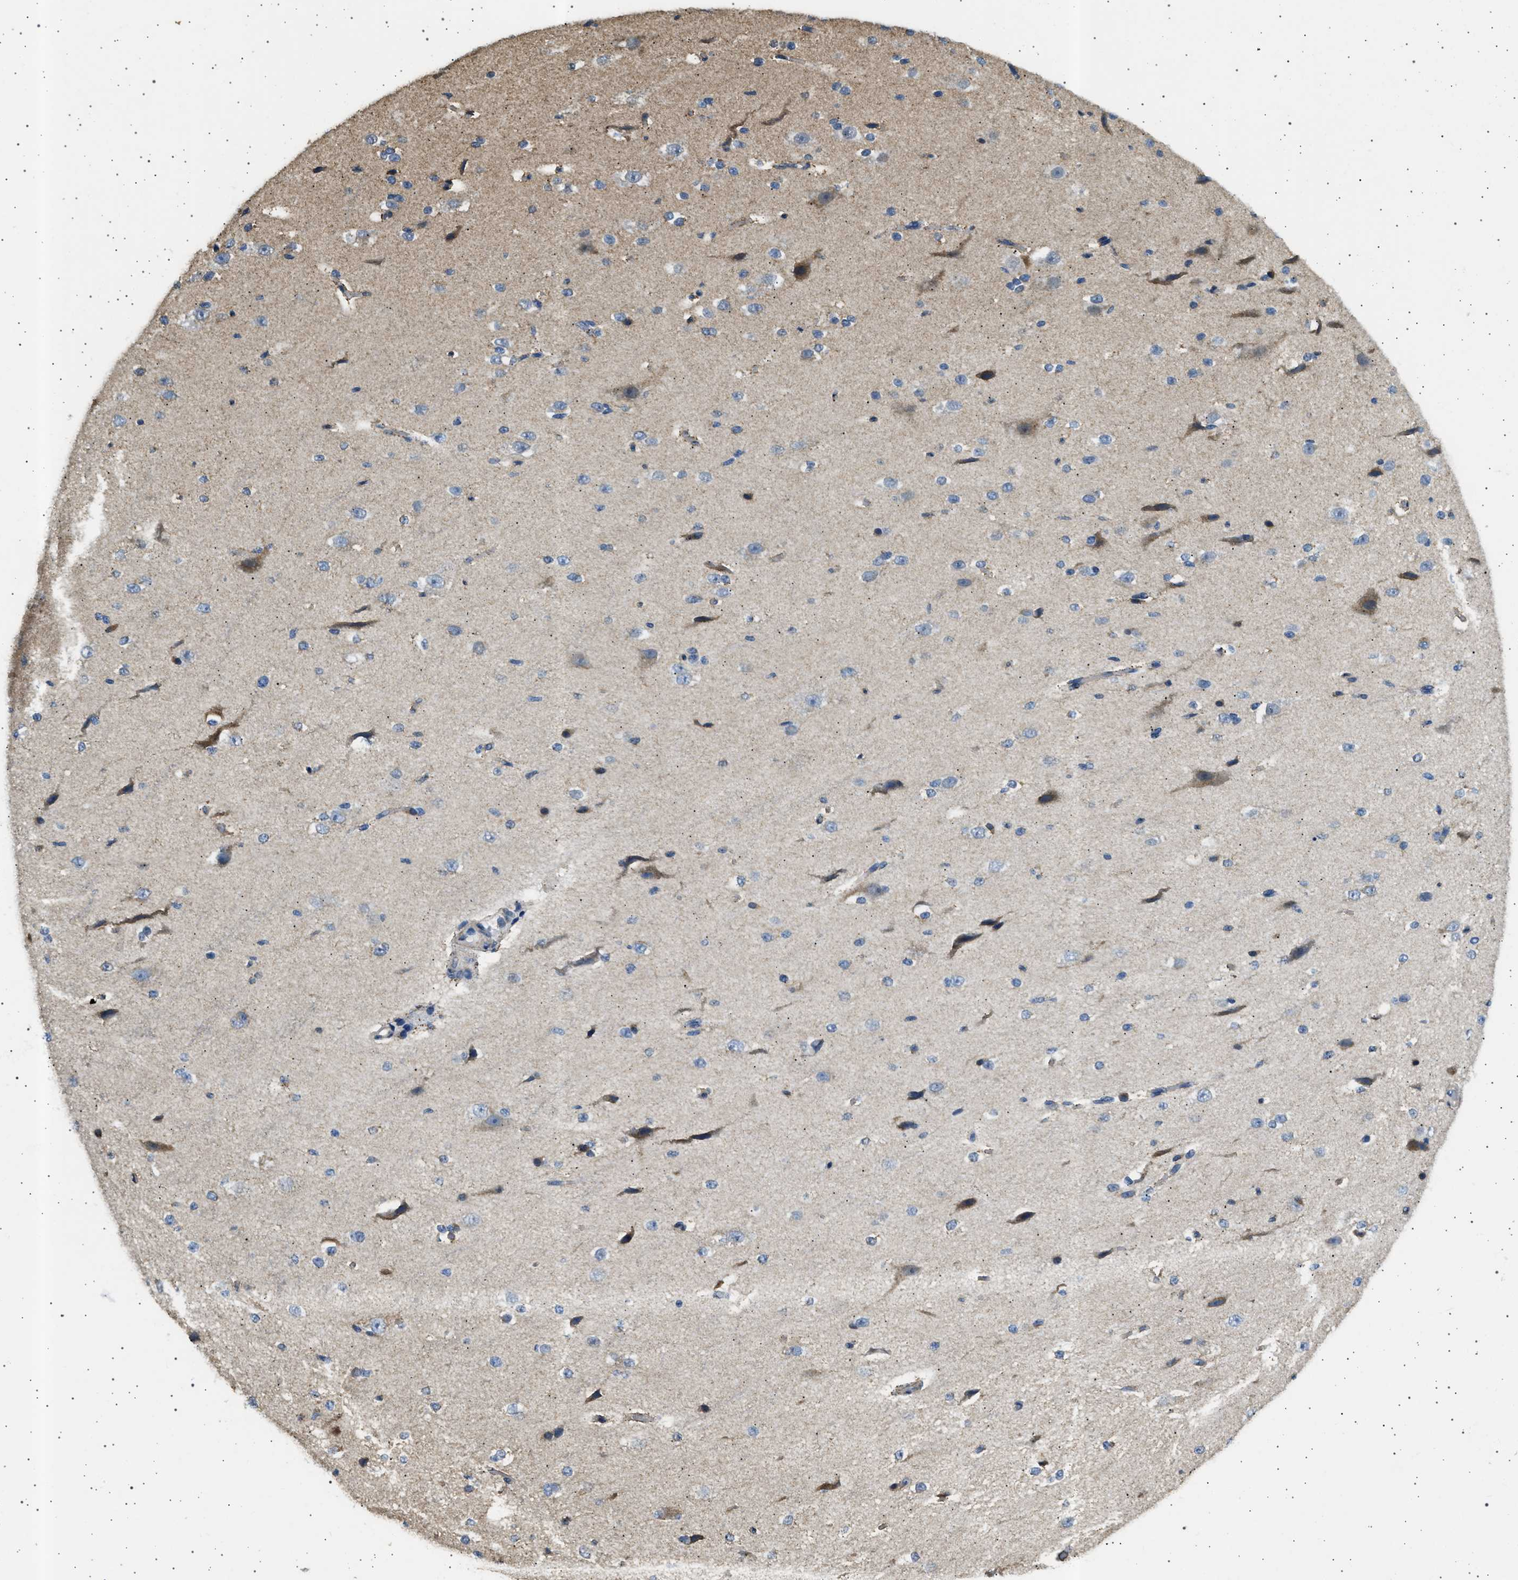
{"staining": {"intensity": "moderate", "quantity": "<25%", "location": "cytoplasmic/membranous"}, "tissue": "cerebral cortex", "cell_type": "Endothelial cells", "image_type": "normal", "snomed": [{"axis": "morphology", "description": "Normal tissue, NOS"}, {"axis": "morphology", "description": "Developmental malformation"}, {"axis": "topography", "description": "Cerebral cortex"}], "caption": "Moderate cytoplasmic/membranous positivity for a protein is appreciated in about <25% of endothelial cells of benign cerebral cortex using immunohistochemistry (IHC).", "gene": "KCNA4", "patient": {"sex": "female", "age": 30}}